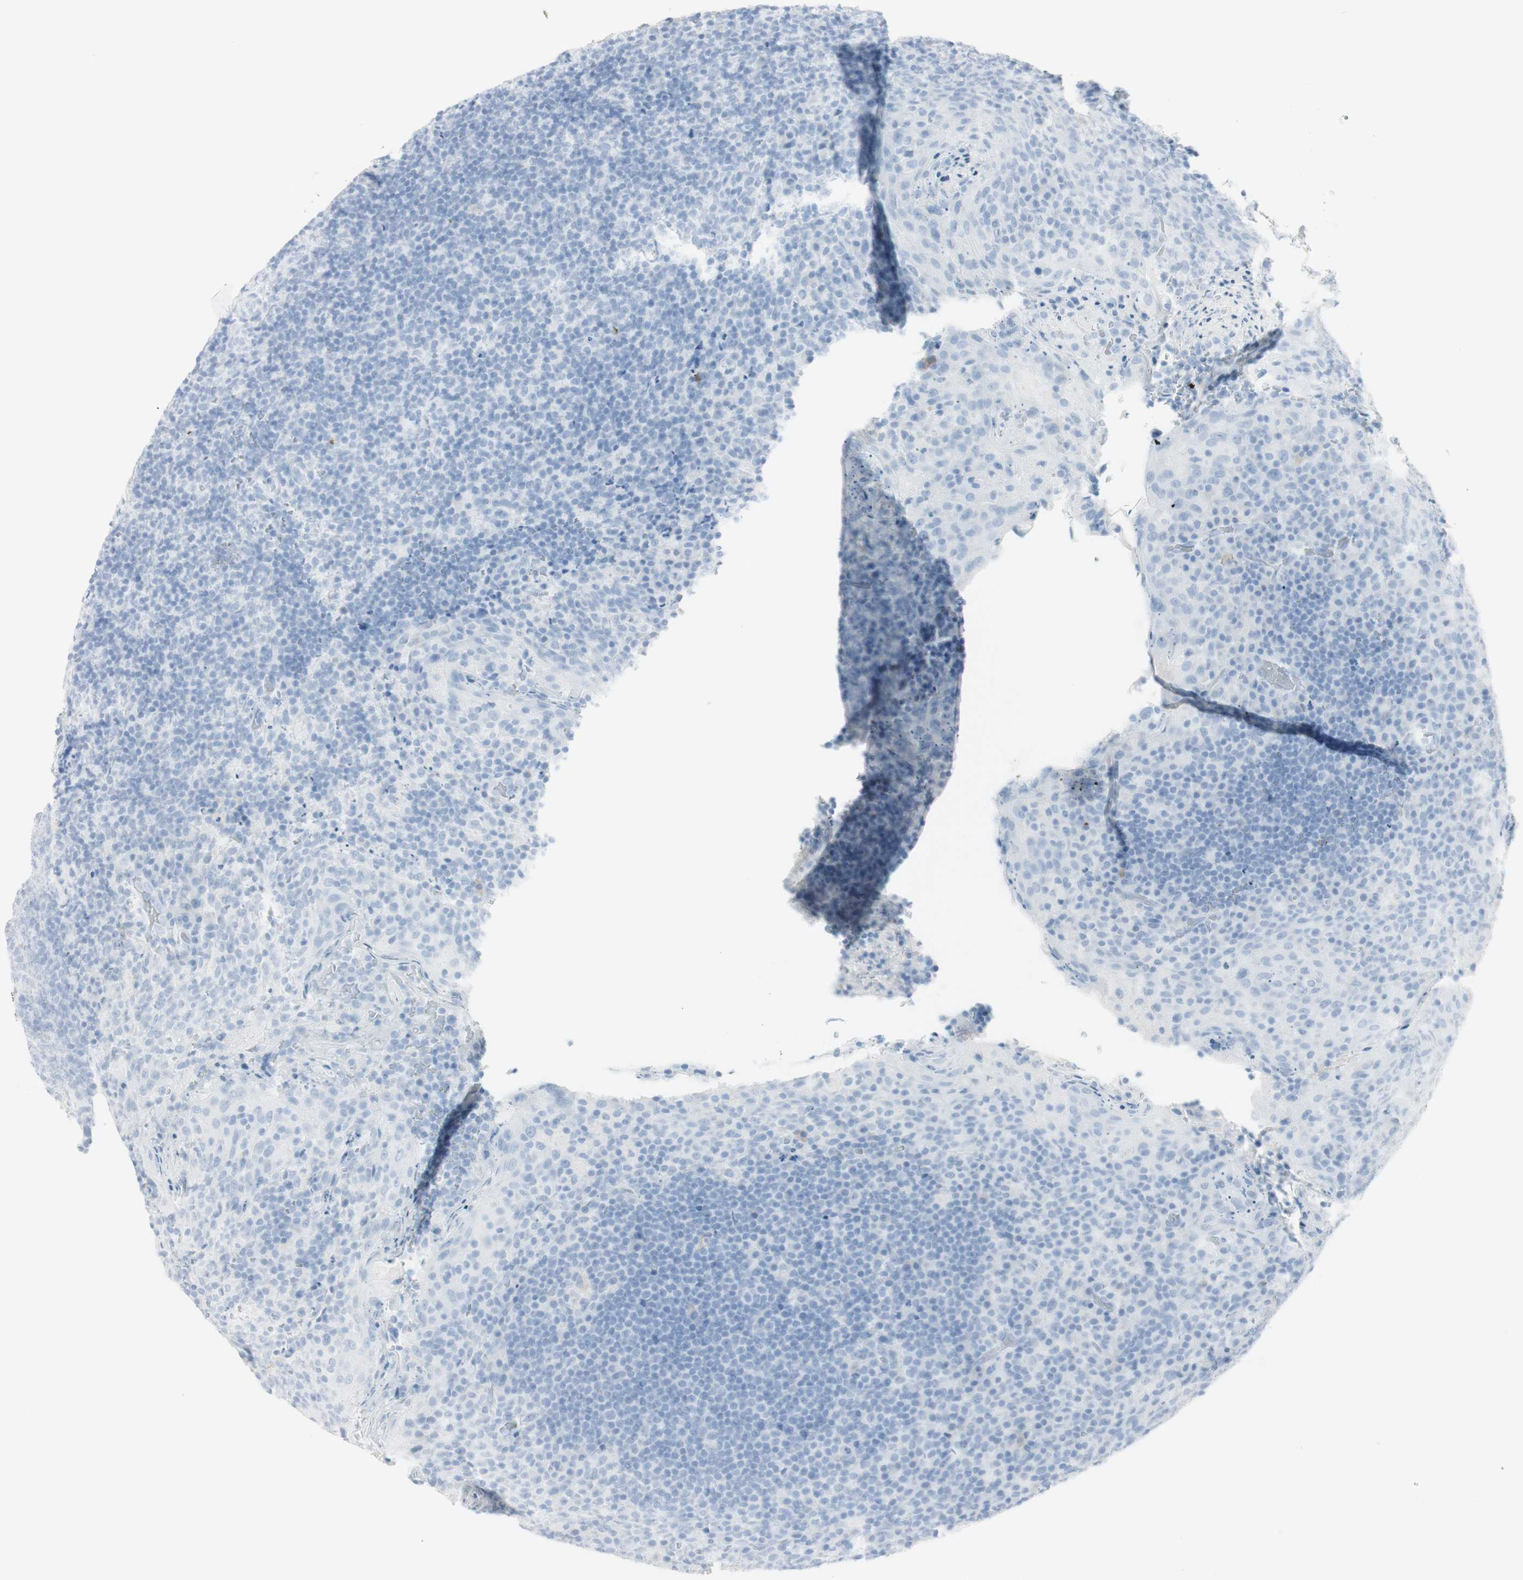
{"staining": {"intensity": "negative", "quantity": "none", "location": "none"}, "tissue": "tonsil", "cell_type": "Germinal center cells", "image_type": "normal", "snomed": [{"axis": "morphology", "description": "Normal tissue, NOS"}, {"axis": "topography", "description": "Tonsil"}], "caption": "Protein analysis of unremarkable tonsil displays no significant expression in germinal center cells. Brightfield microscopy of immunohistochemistry stained with DAB (brown) and hematoxylin (blue), captured at high magnification.", "gene": "NAPSA", "patient": {"sex": "male", "age": 17}}